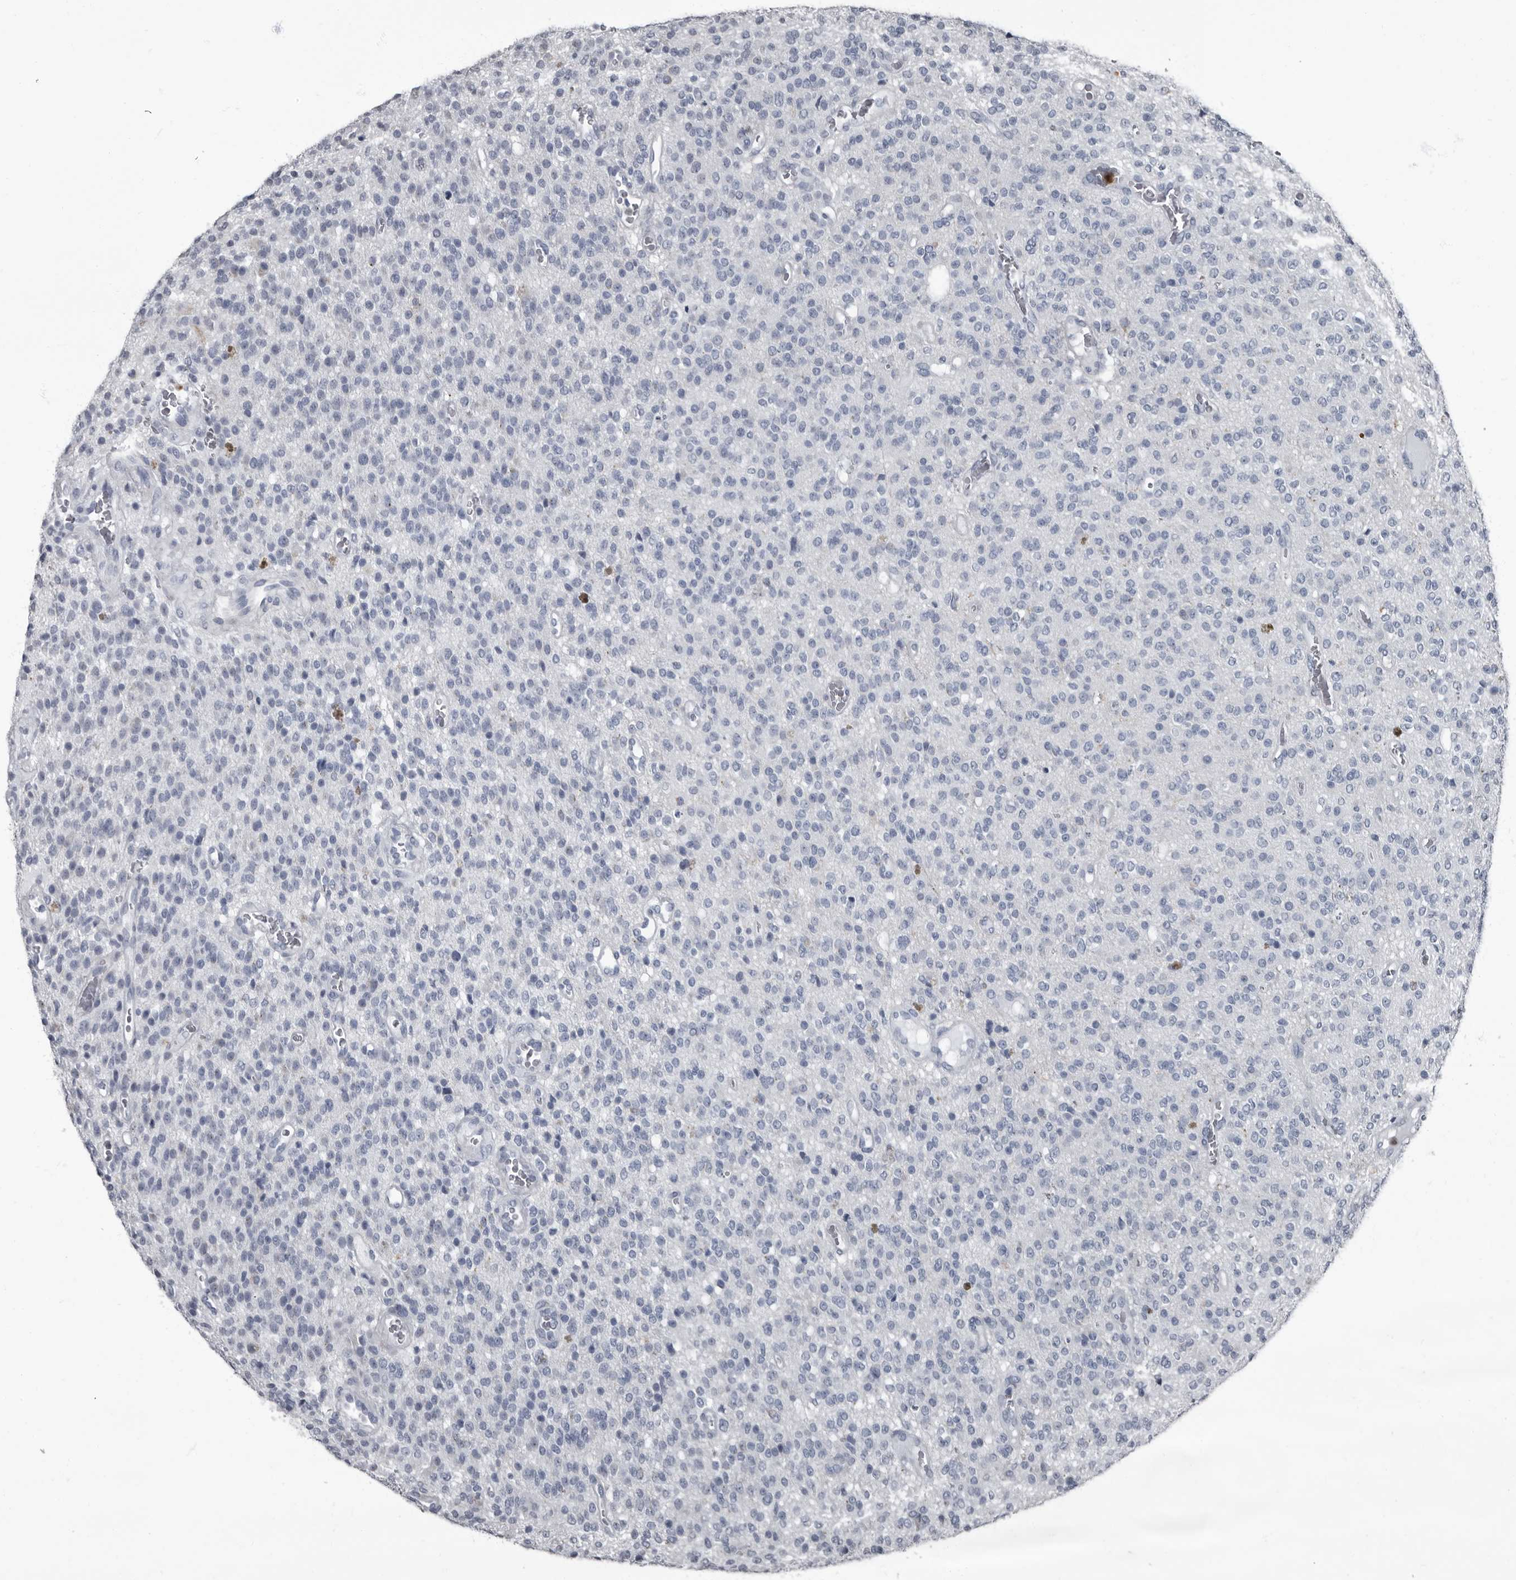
{"staining": {"intensity": "negative", "quantity": "none", "location": "none"}, "tissue": "glioma", "cell_type": "Tumor cells", "image_type": "cancer", "snomed": [{"axis": "morphology", "description": "Glioma, malignant, High grade"}, {"axis": "topography", "description": "Brain"}], "caption": "A high-resolution histopathology image shows IHC staining of malignant glioma (high-grade), which shows no significant staining in tumor cells.", "gene": "TPD52L1", "patient": {"sex": "male", "age": 34}}